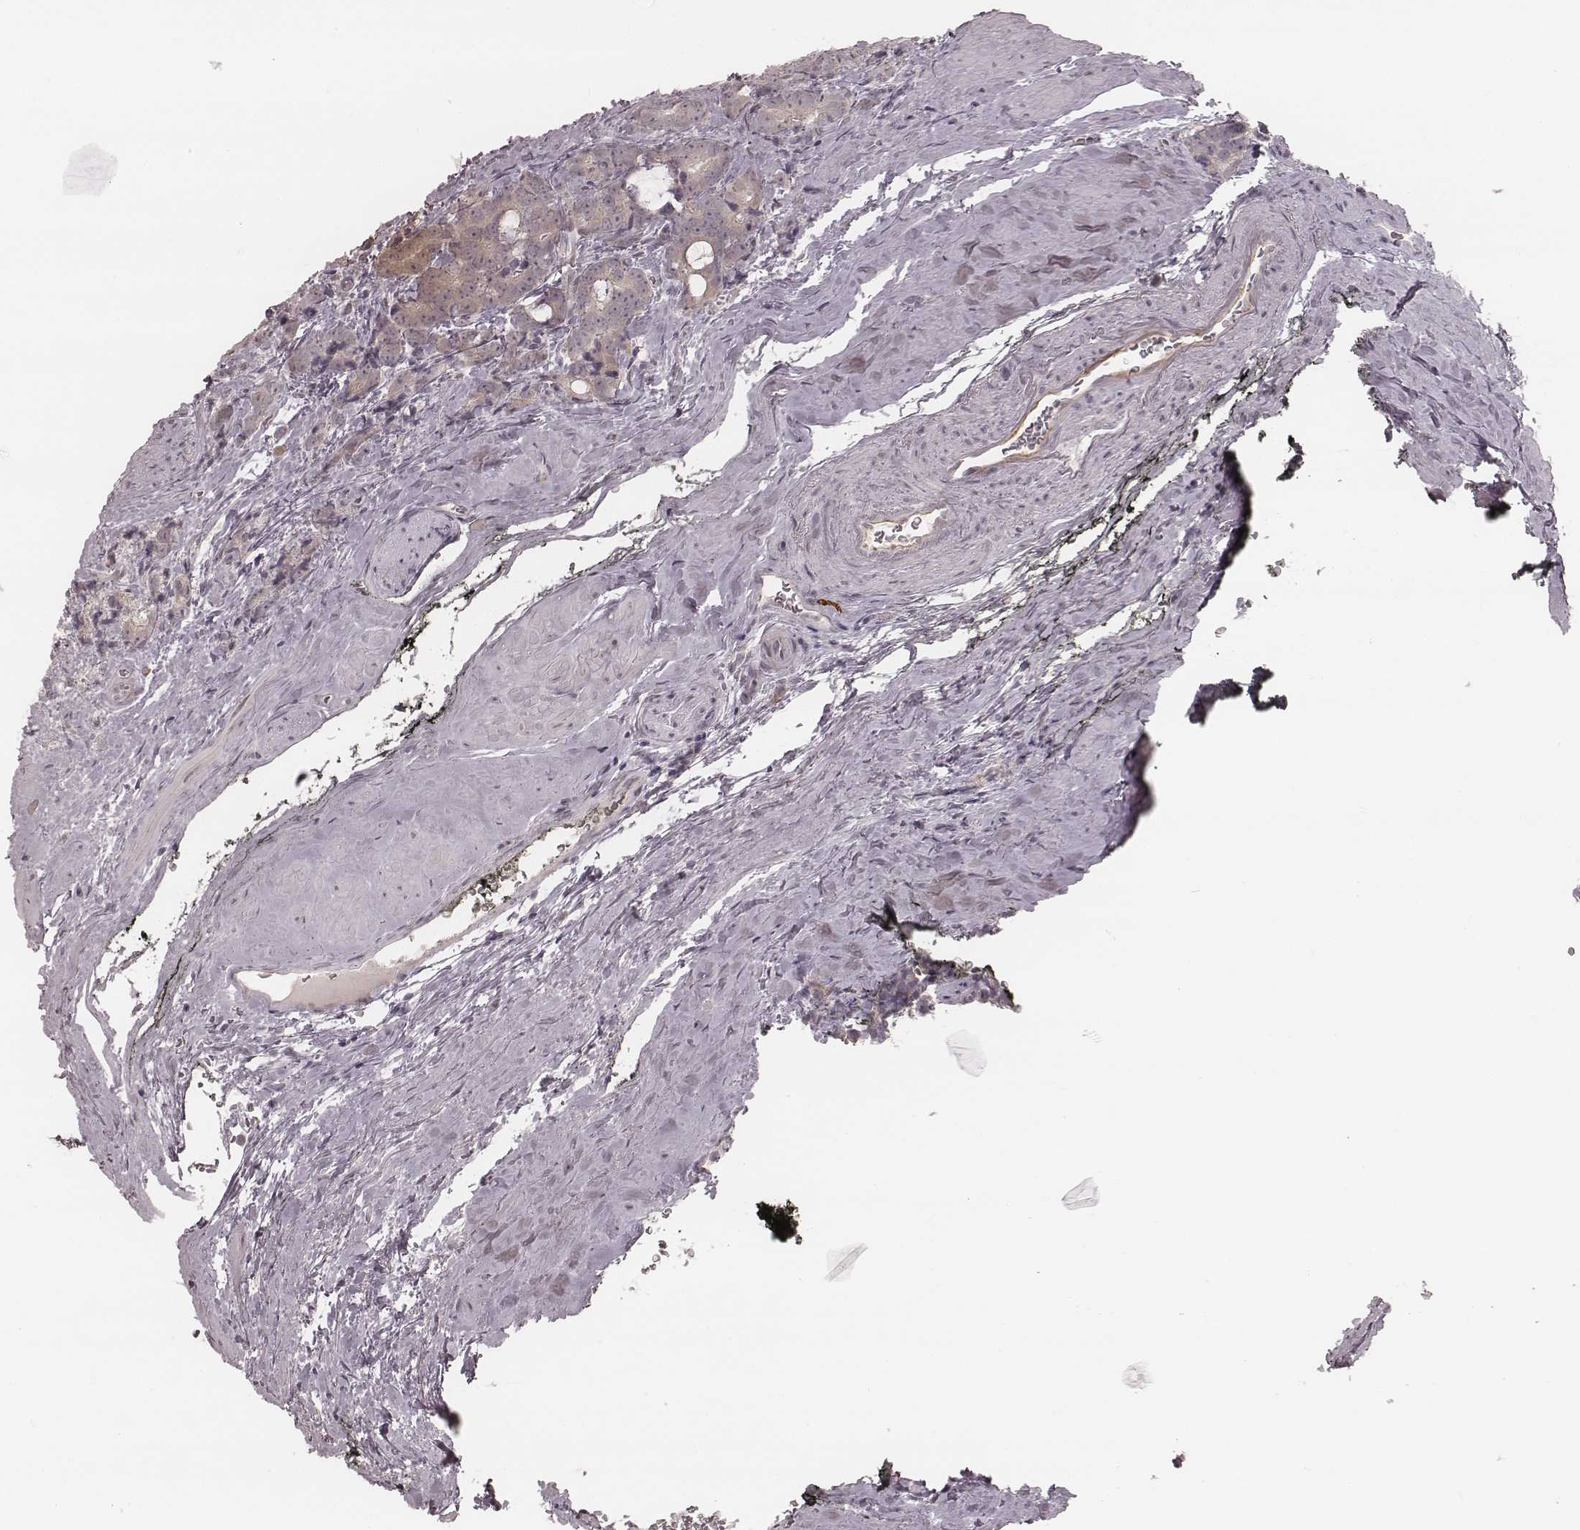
{"staining": {"intensity": "negative", "quantity": "none", "location": "none"}, "tissue": "prostate cancer", "cell_type": "Tumor cells", "image_type": "cancer", "snomed": [{"axis": "morphology", "description": "Adenocarcinoma, High grade"}, {"axis": "topography", "description": "Prostate"}], "caption": "Human prostate adenocarcinoma (high-grade) stained for a protein using IHC demonstrates no expression in tumor cells.", "gene": "ACACB", "patient": {"sex": "male", "age": 74}}